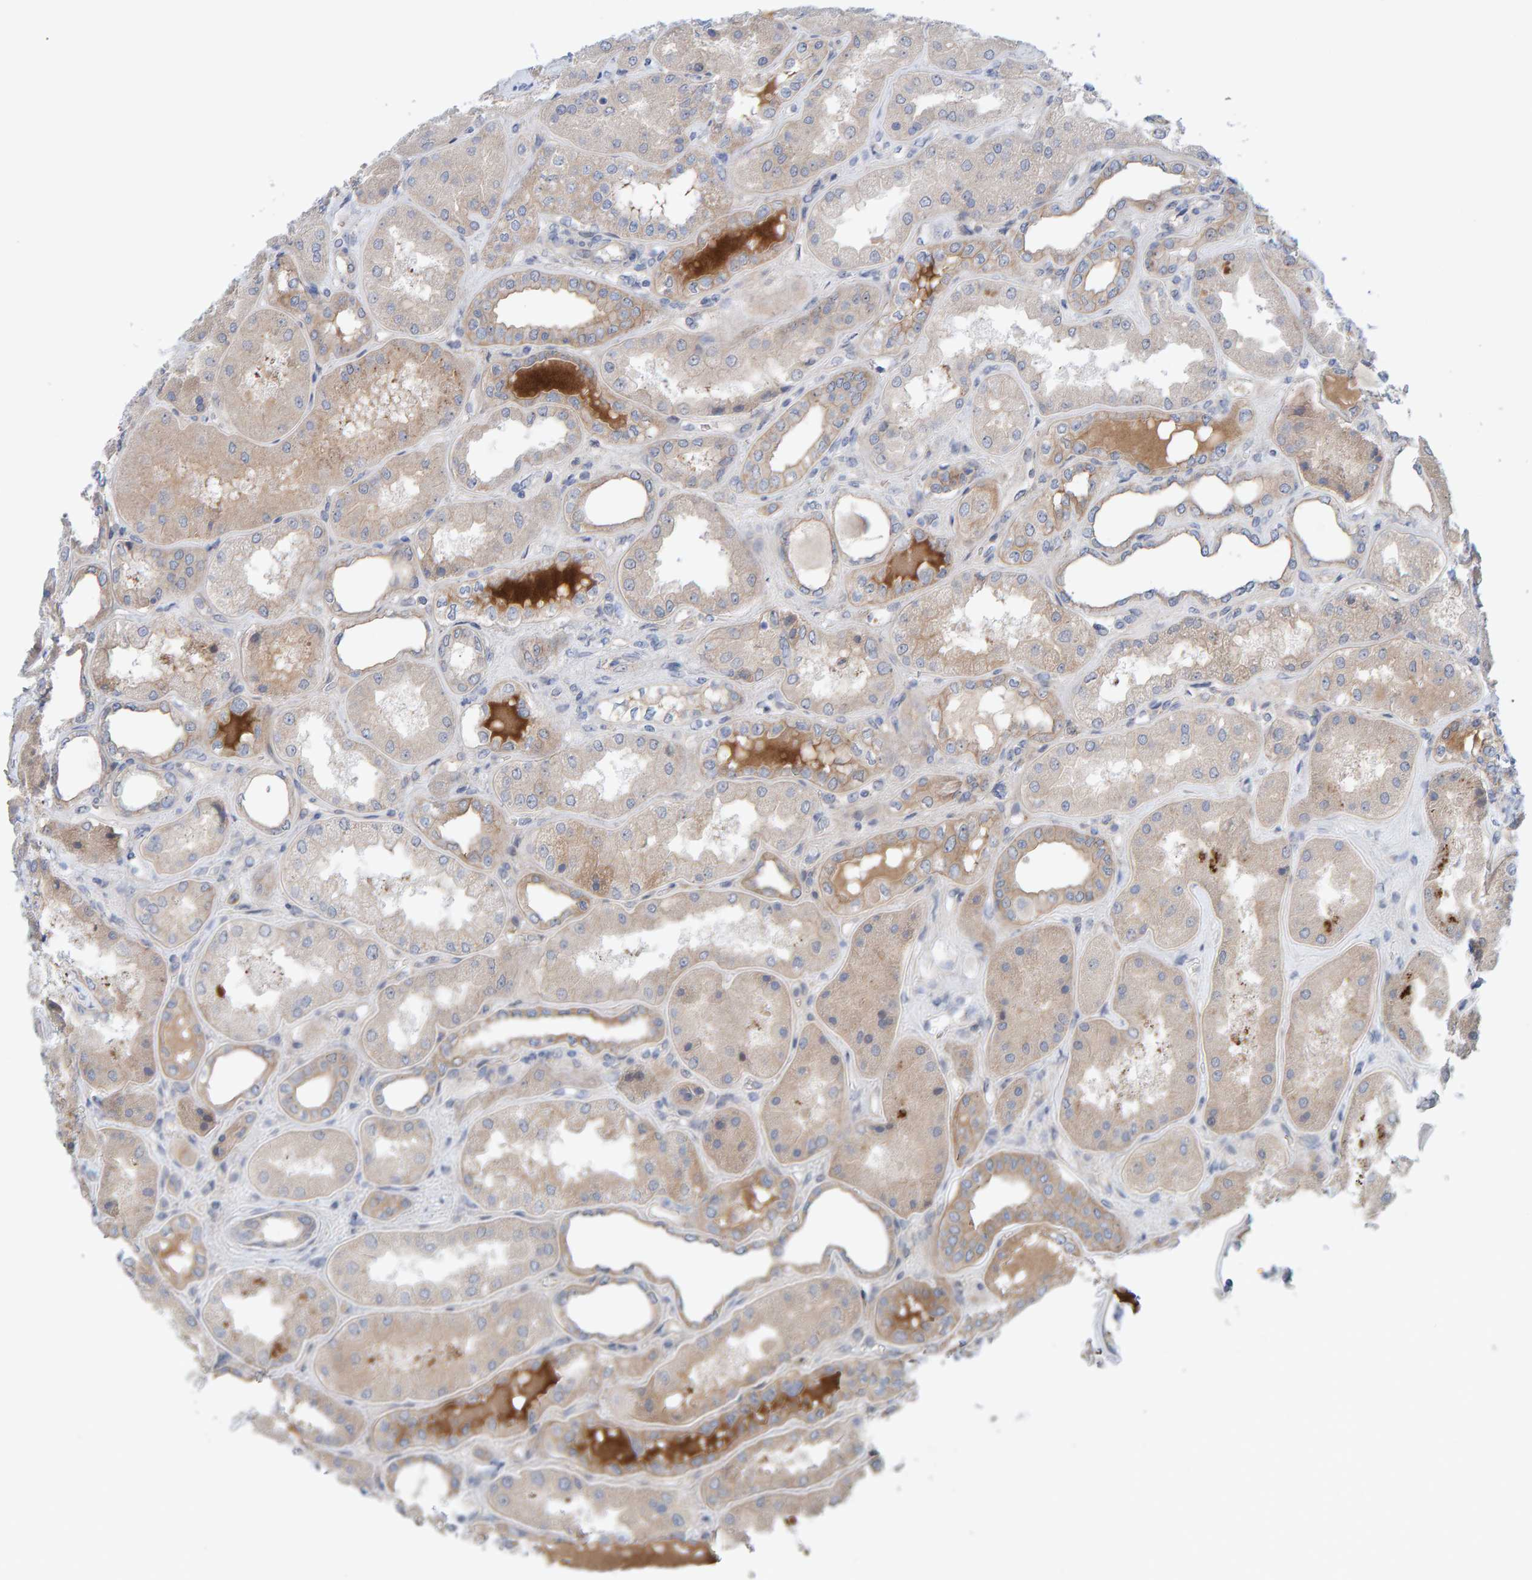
{"staining": {"intensity": "weak", "quantity": "25%-75%", "location": "cytoplasmic/membranous"}, "tissue": "kidney", "cell_type": "Cells in glomeruli", "image_type": "normal", "snomed": [{"axis": "morphology", "description": "Normal tissue, NOS"}, {"axis": "topography", "description": "Kidney"}], "caption": "Immunohistochemistry (IHC) histopathology image of unremarkable kidney: kidney stained using IHC reveals low levels of weak protein expression localized specifically in the cytoplasmic/membranous of cells in glomeruli, appearing as a cytoplasmic/membranous brown color.", "gene": "LRSAM1", "patient": {"sex": "female", "age": 56}}